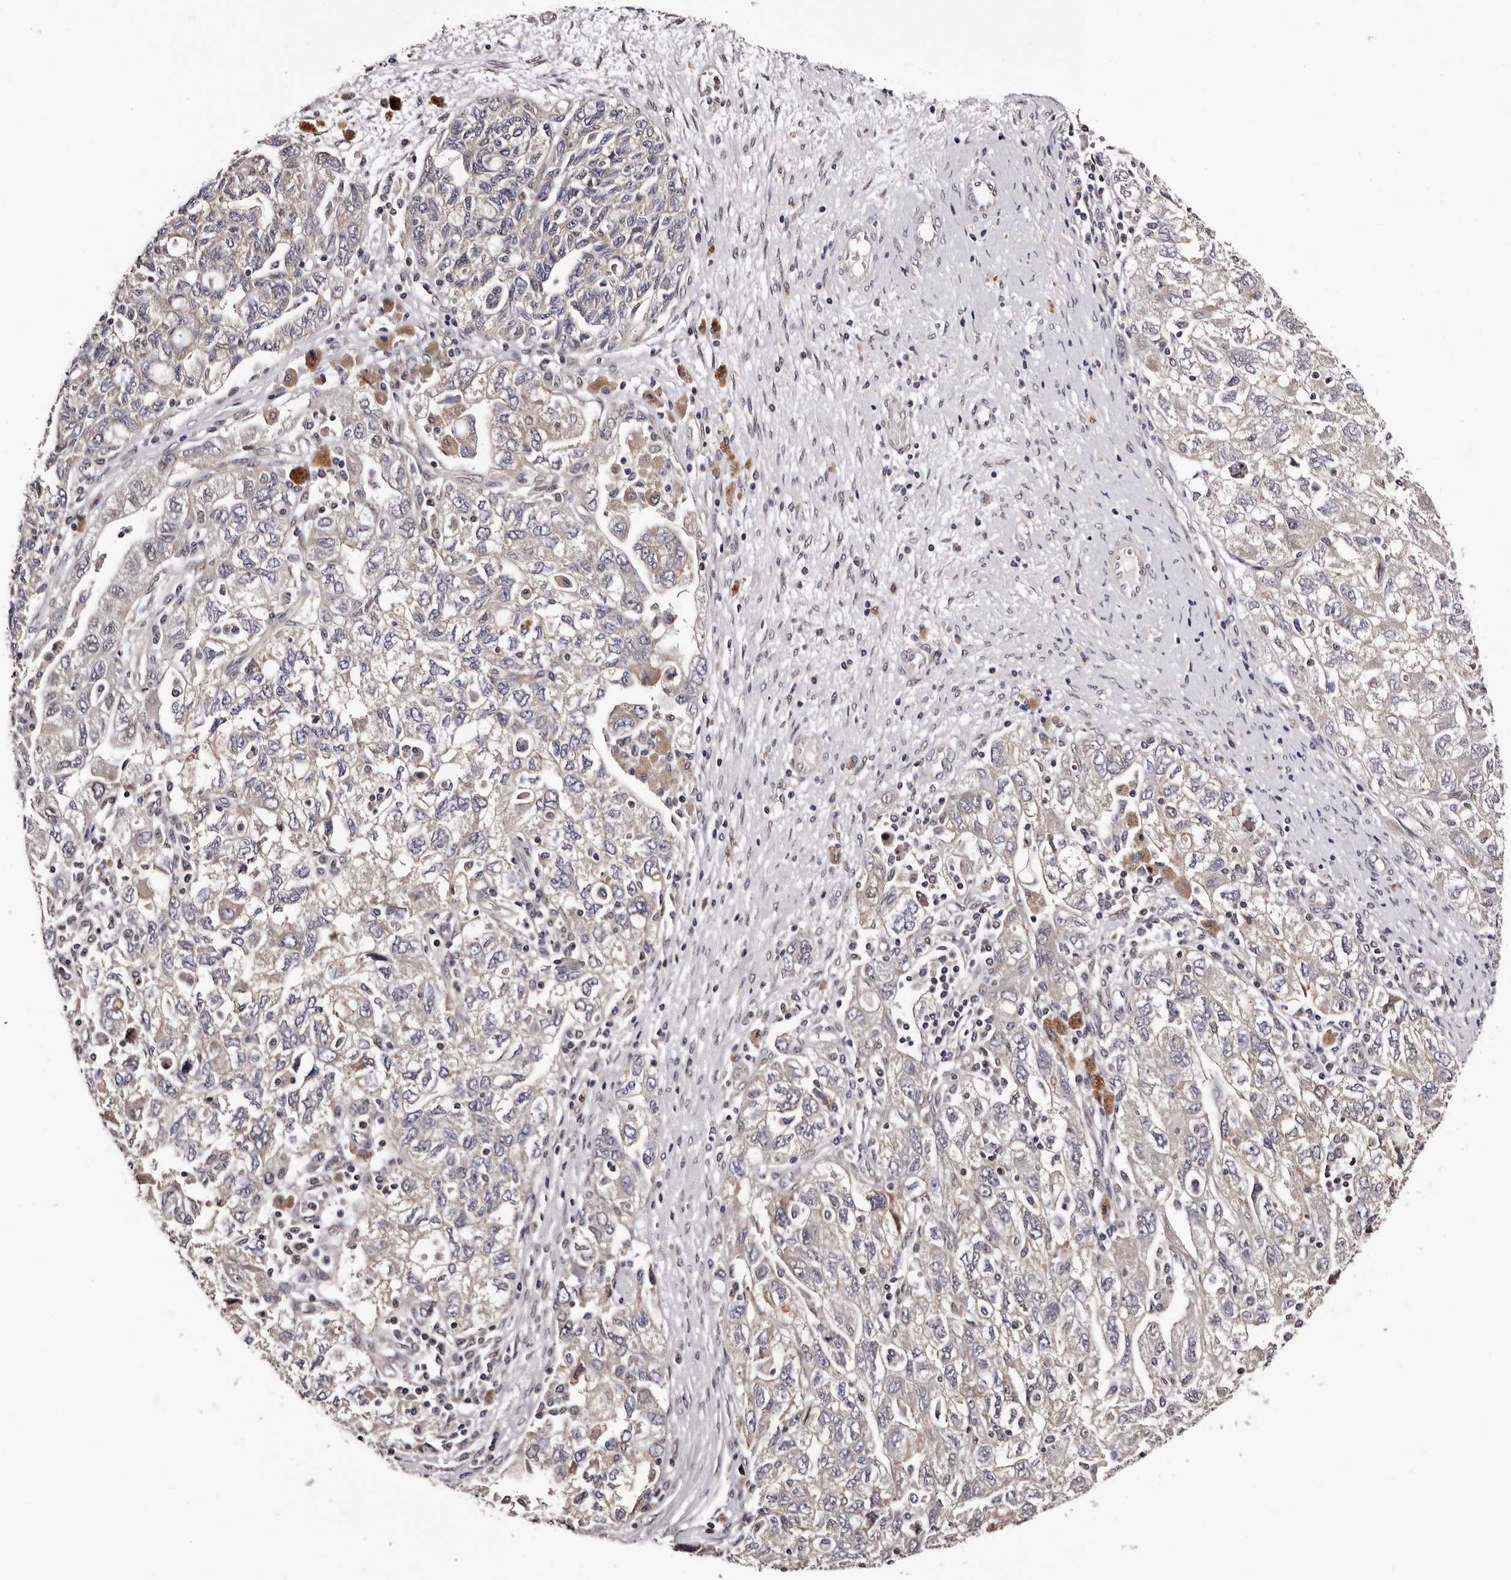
{"staining": {"intensity": "negative", "quantity": "none", "location": "none"}, "tissue": "ovarian cancer", "cell_type": "Tumor cells", "image_type": "cancer", "snomed": [{"axis": "morphology", "description": "Carcinoma, NOS"}, {"axis": "morphology", "description": "Cystadenocarcinoma, serous, NOS"}, {"axis": "topography", "description": "Ovary"}], "caption": "Tumor cells show no significant protein staining in ovarian cancer (serous cystadenocarcinoma).", "gene": "GLRX3", "patient": {"sex": "female", "age": 69}}